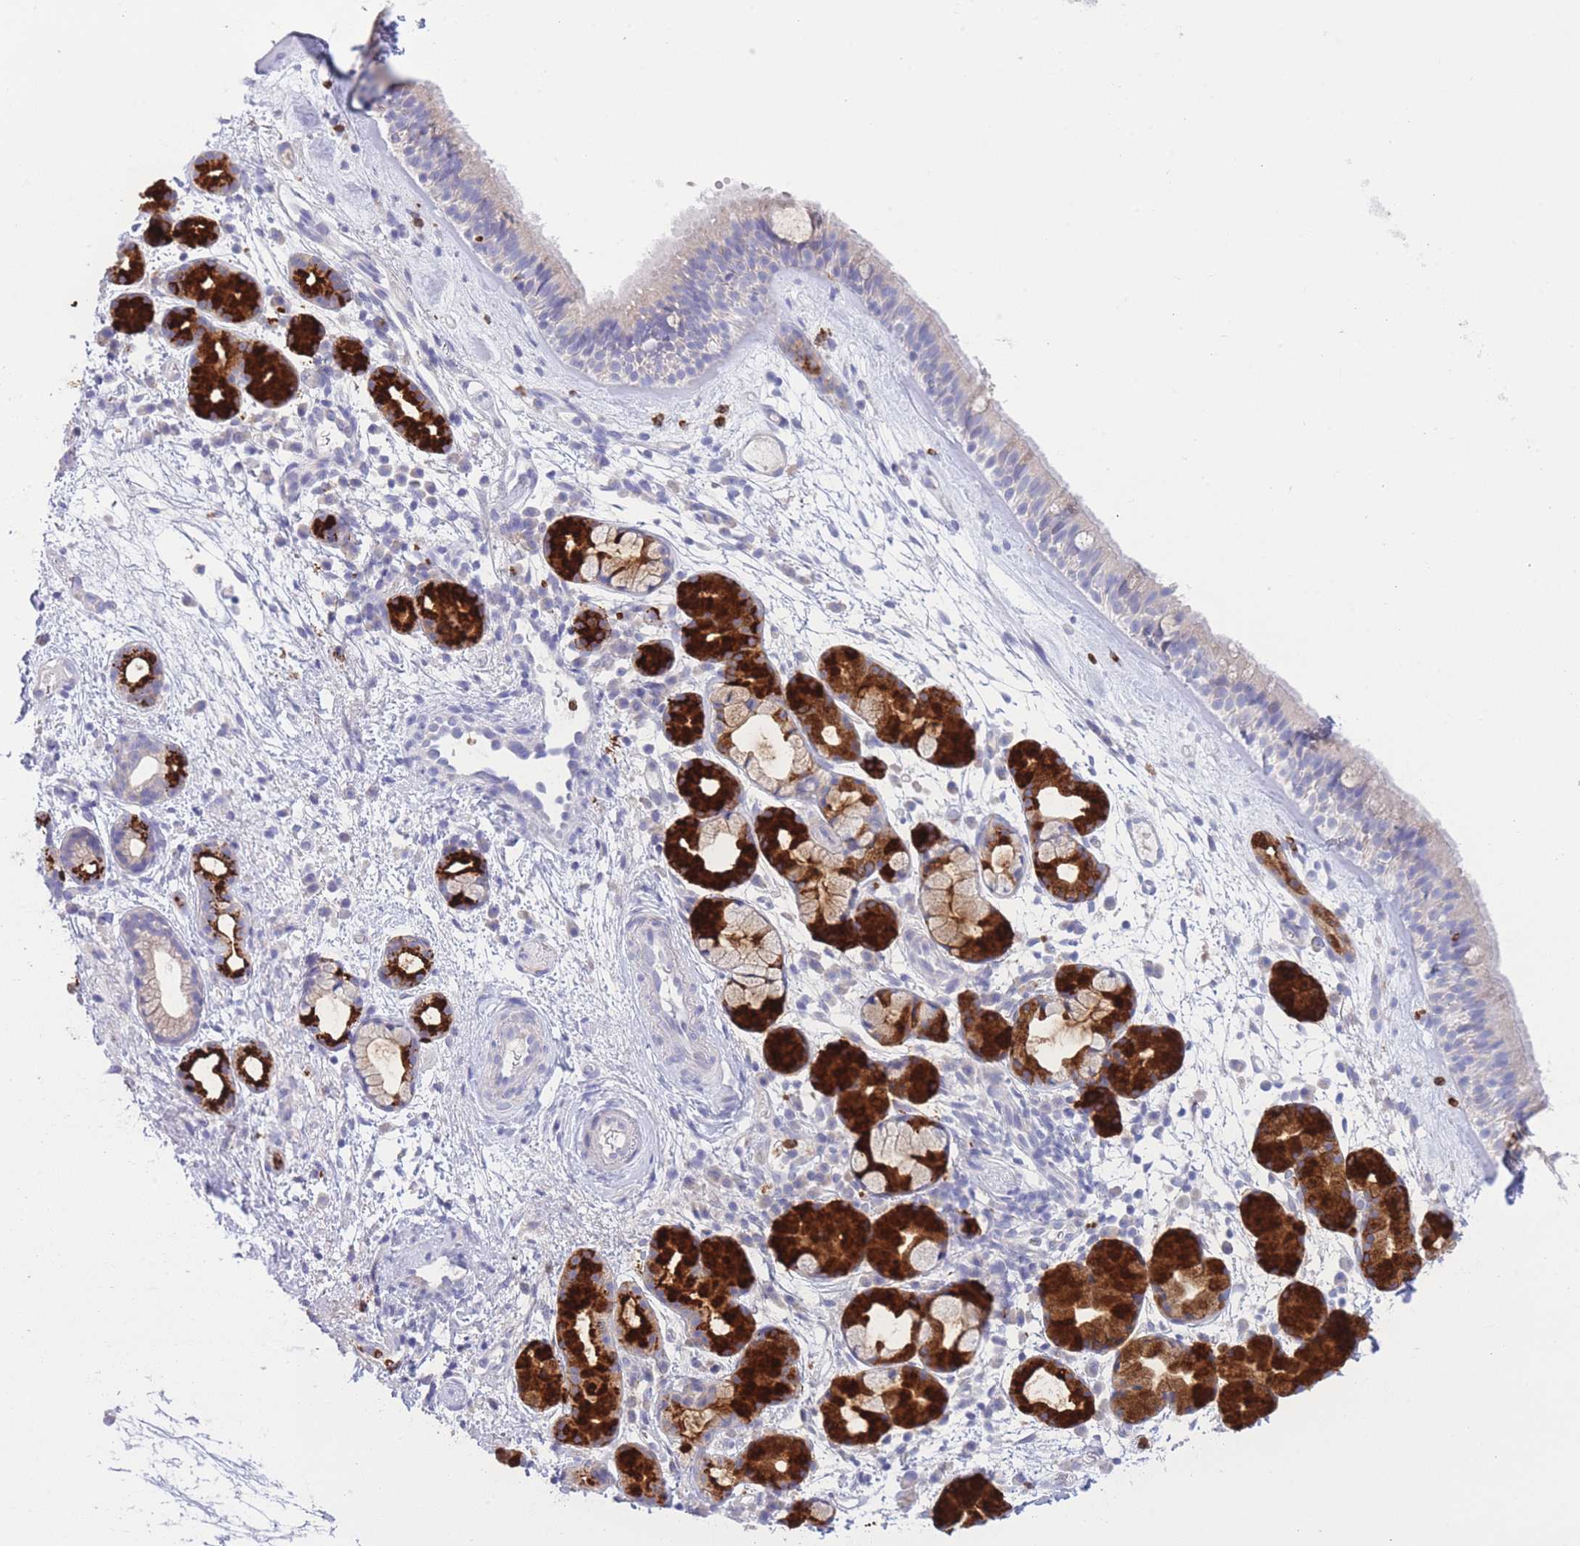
{"staining": {"intensity": "moderate", "quantity": "<25%", "location": "cytoplasmic/membranous"}, "tissue": "nasopharynx", "cell_type": "Respiratory epithelial cells", "image_type": "normal", "snomed": [{"axis": "morphology", "description": "Normal tissue, NOS"}, {"axis": "topography", "description": "Nasopharynx"}], "caption": "Nasopharynx stained with immunohistochemistry (IHC) shows moderate cytoplasmic/membranous positivity in approximately <25% of respiratory epithelial cells. Using DAB (3,3'-diaminobenzidine) (brown) and hematoxylin (blue) stains, captured at high magnification using brightfield microscopy.", "gene": "CENPM", "patient": {"sex": "male", "age": 64}}